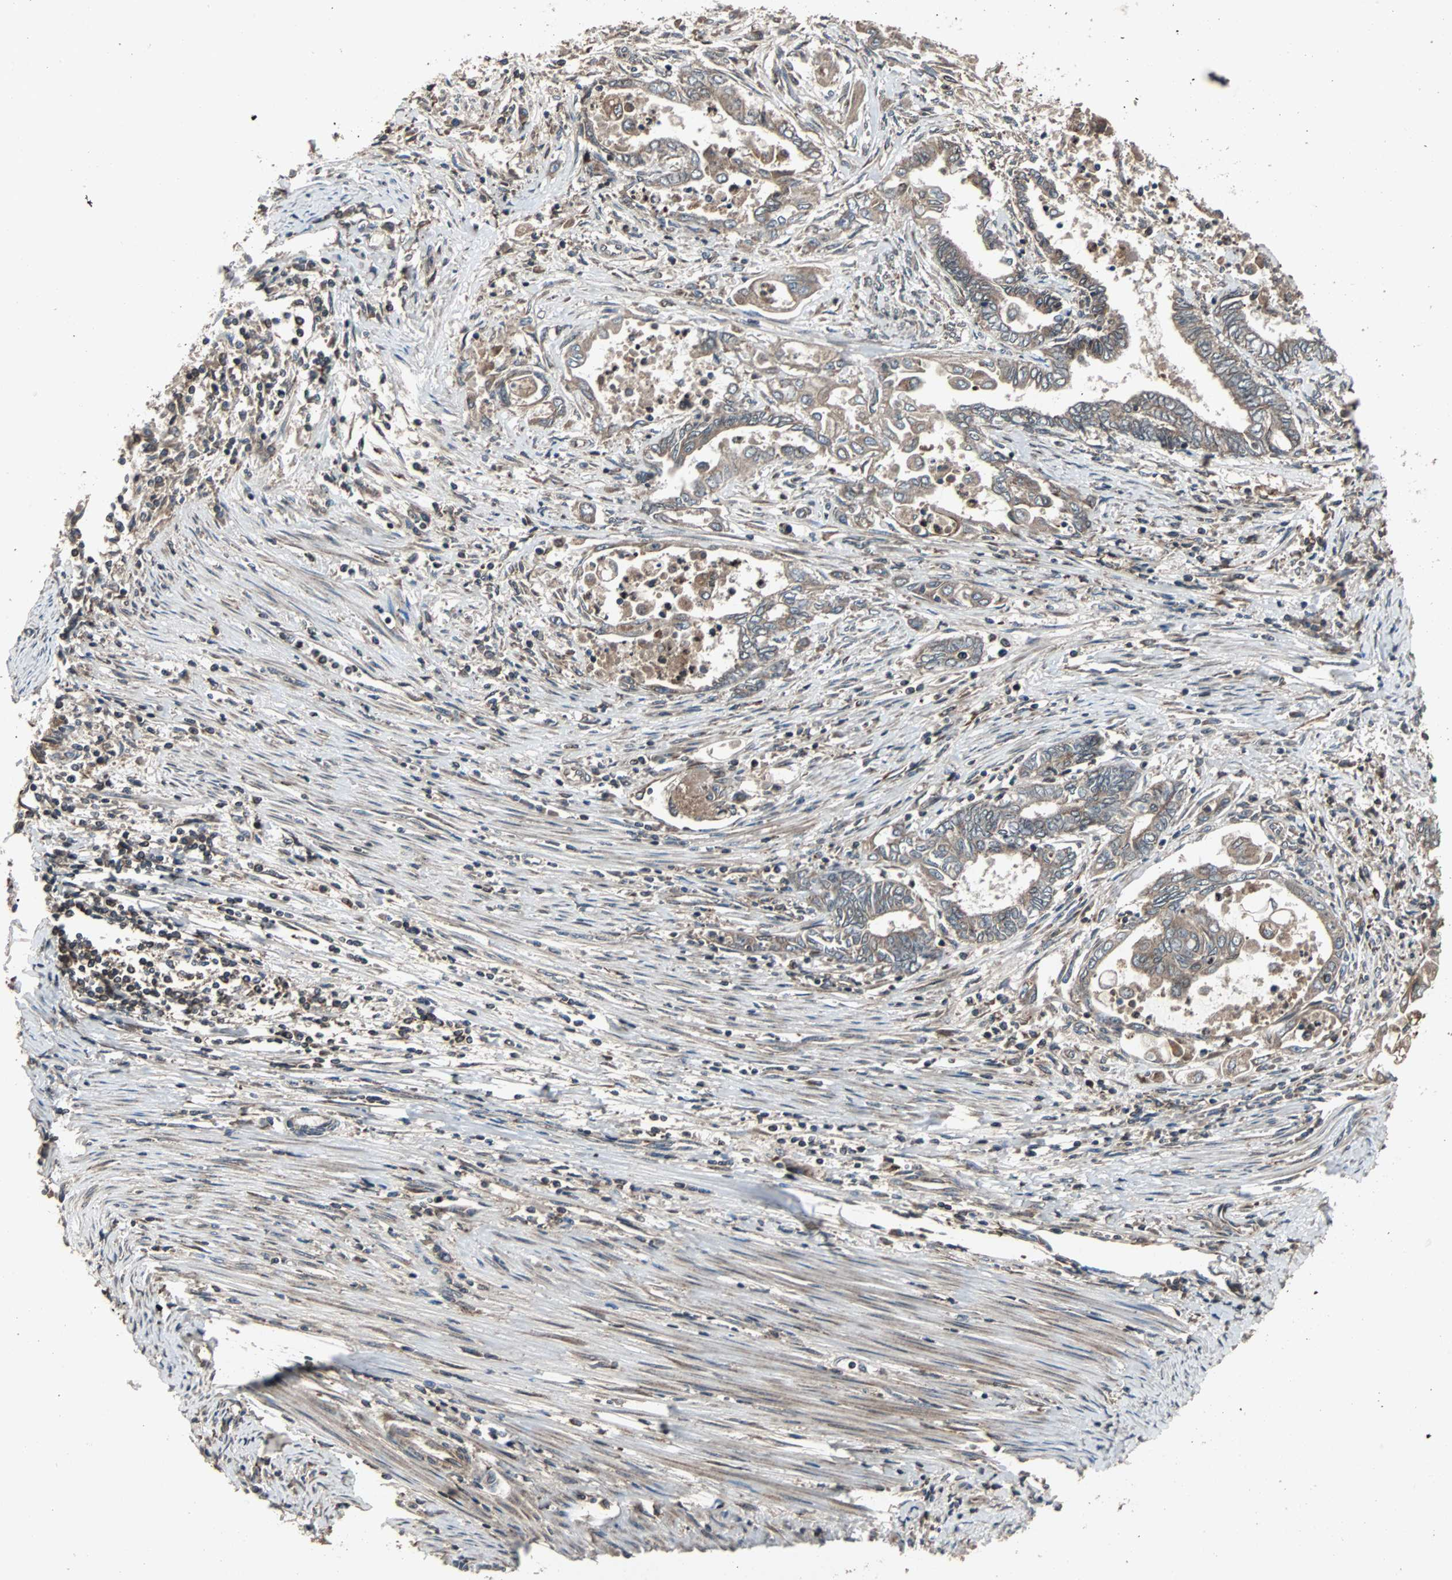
{"staining": {"intensity": "moderate", "quantity": ">75%", "location": "cytoplasmic/membranous"}, "tissue": "endometrial cancer", "cell_type": "Tumor cells", "image_type": "cancer", "snomed": [{"axis": "morphology", "description": "Adenocarcinoma, NOS"}, {"axis": "topography", "description": "Uterus"}, {"axis": "topography", "description": "Endometrium"}], "caption": "About >75% of tumor cells in adenocarcinoma (endometrial) exhibit moderate cytoplasmic/membranous protein staining as visualized by brown immunohistochemical staining.", "gene": "RAB7A", "patient": {"sex": "female", "age": 70}}